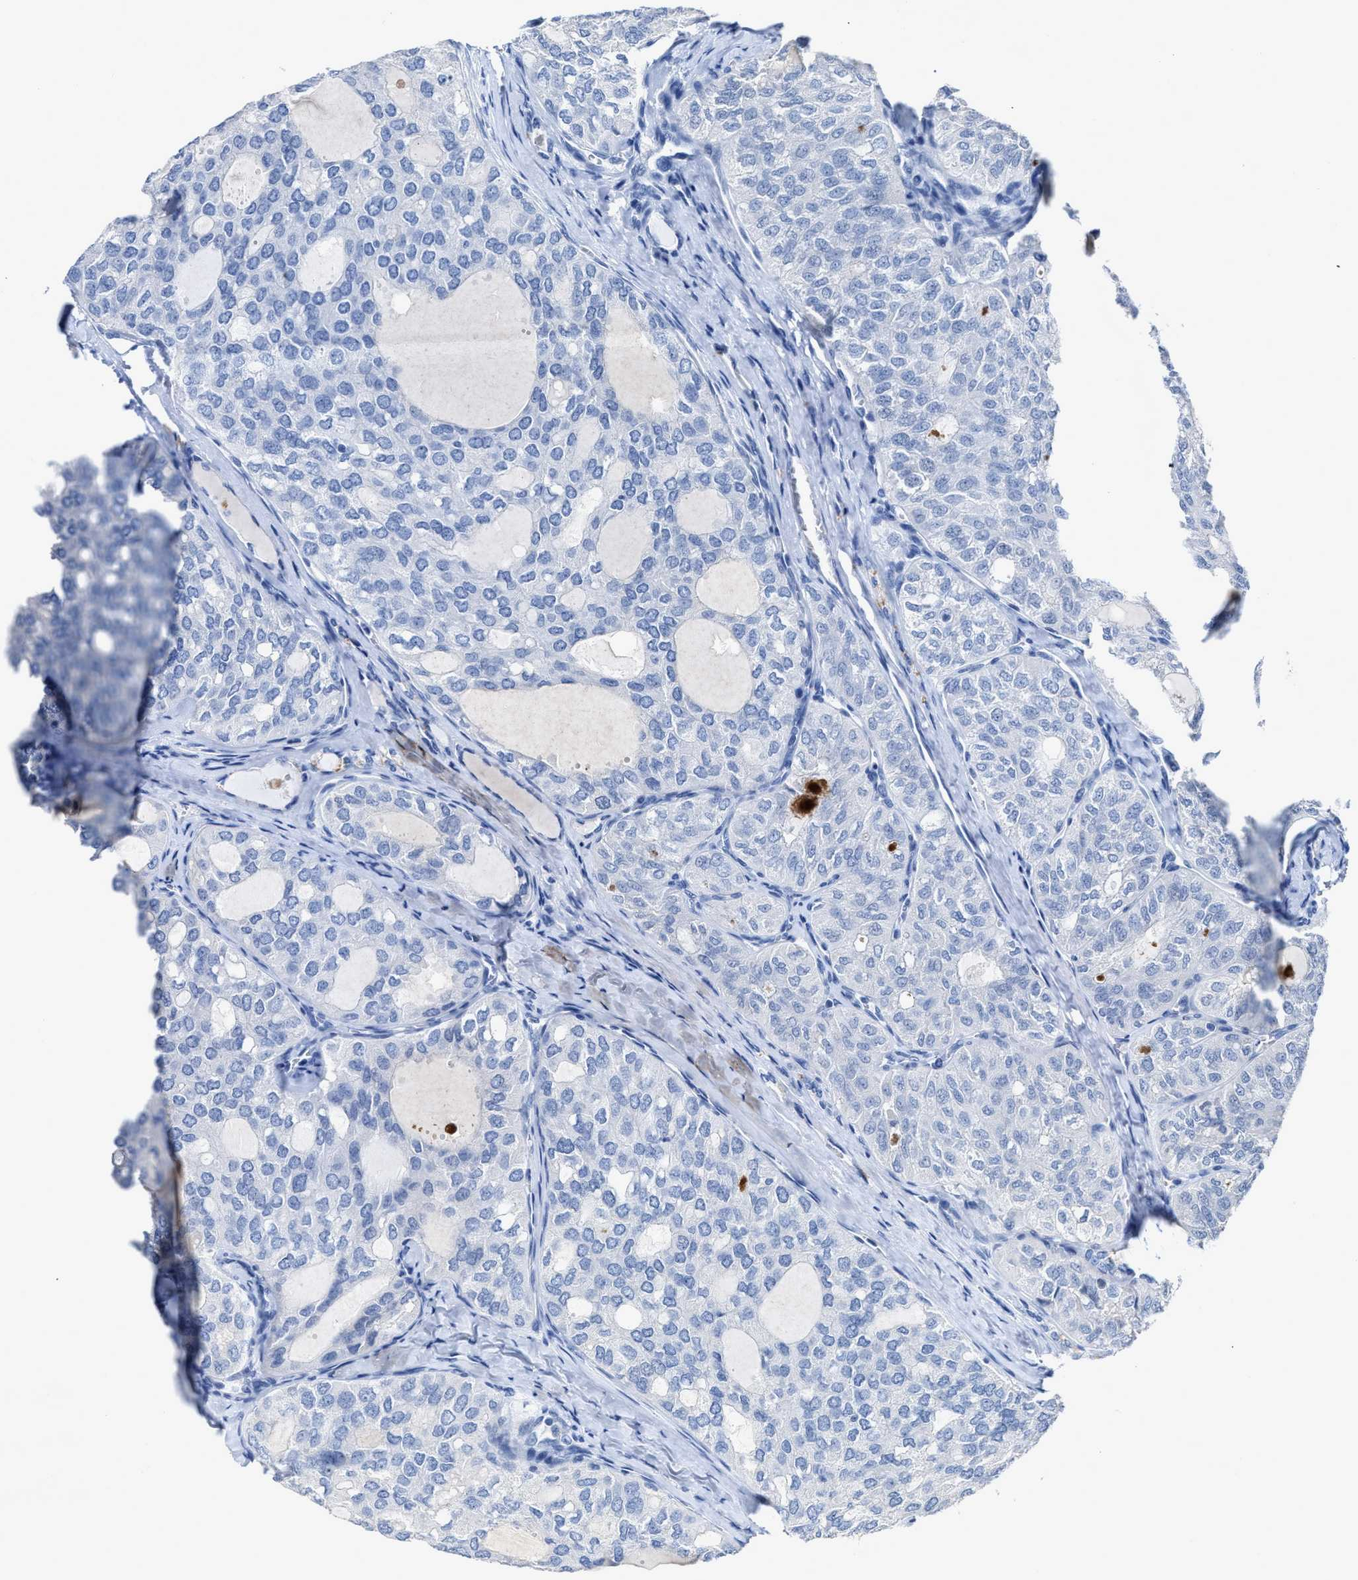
{"staining": {"intensity": "negative", "quantity": "none", "location": "none"}, "tissue": "thyroid cancer", "cell_type": "Tumor cells", "image_type": "cancer", "snomed": [{"axis": "morphology", "description": "Follicular adenoma carcinoma, NOS"}, {"axis": "topography", "description": "Thyroid gland"}], "caption": "This is a image of immunohistochemistry (IHC) staining of thyroid follicular adenoma carcinoma, which shows no expression in tumor cells.", "gene": "CEACAM5", "patient": {"sex": "male", "age": 75}}